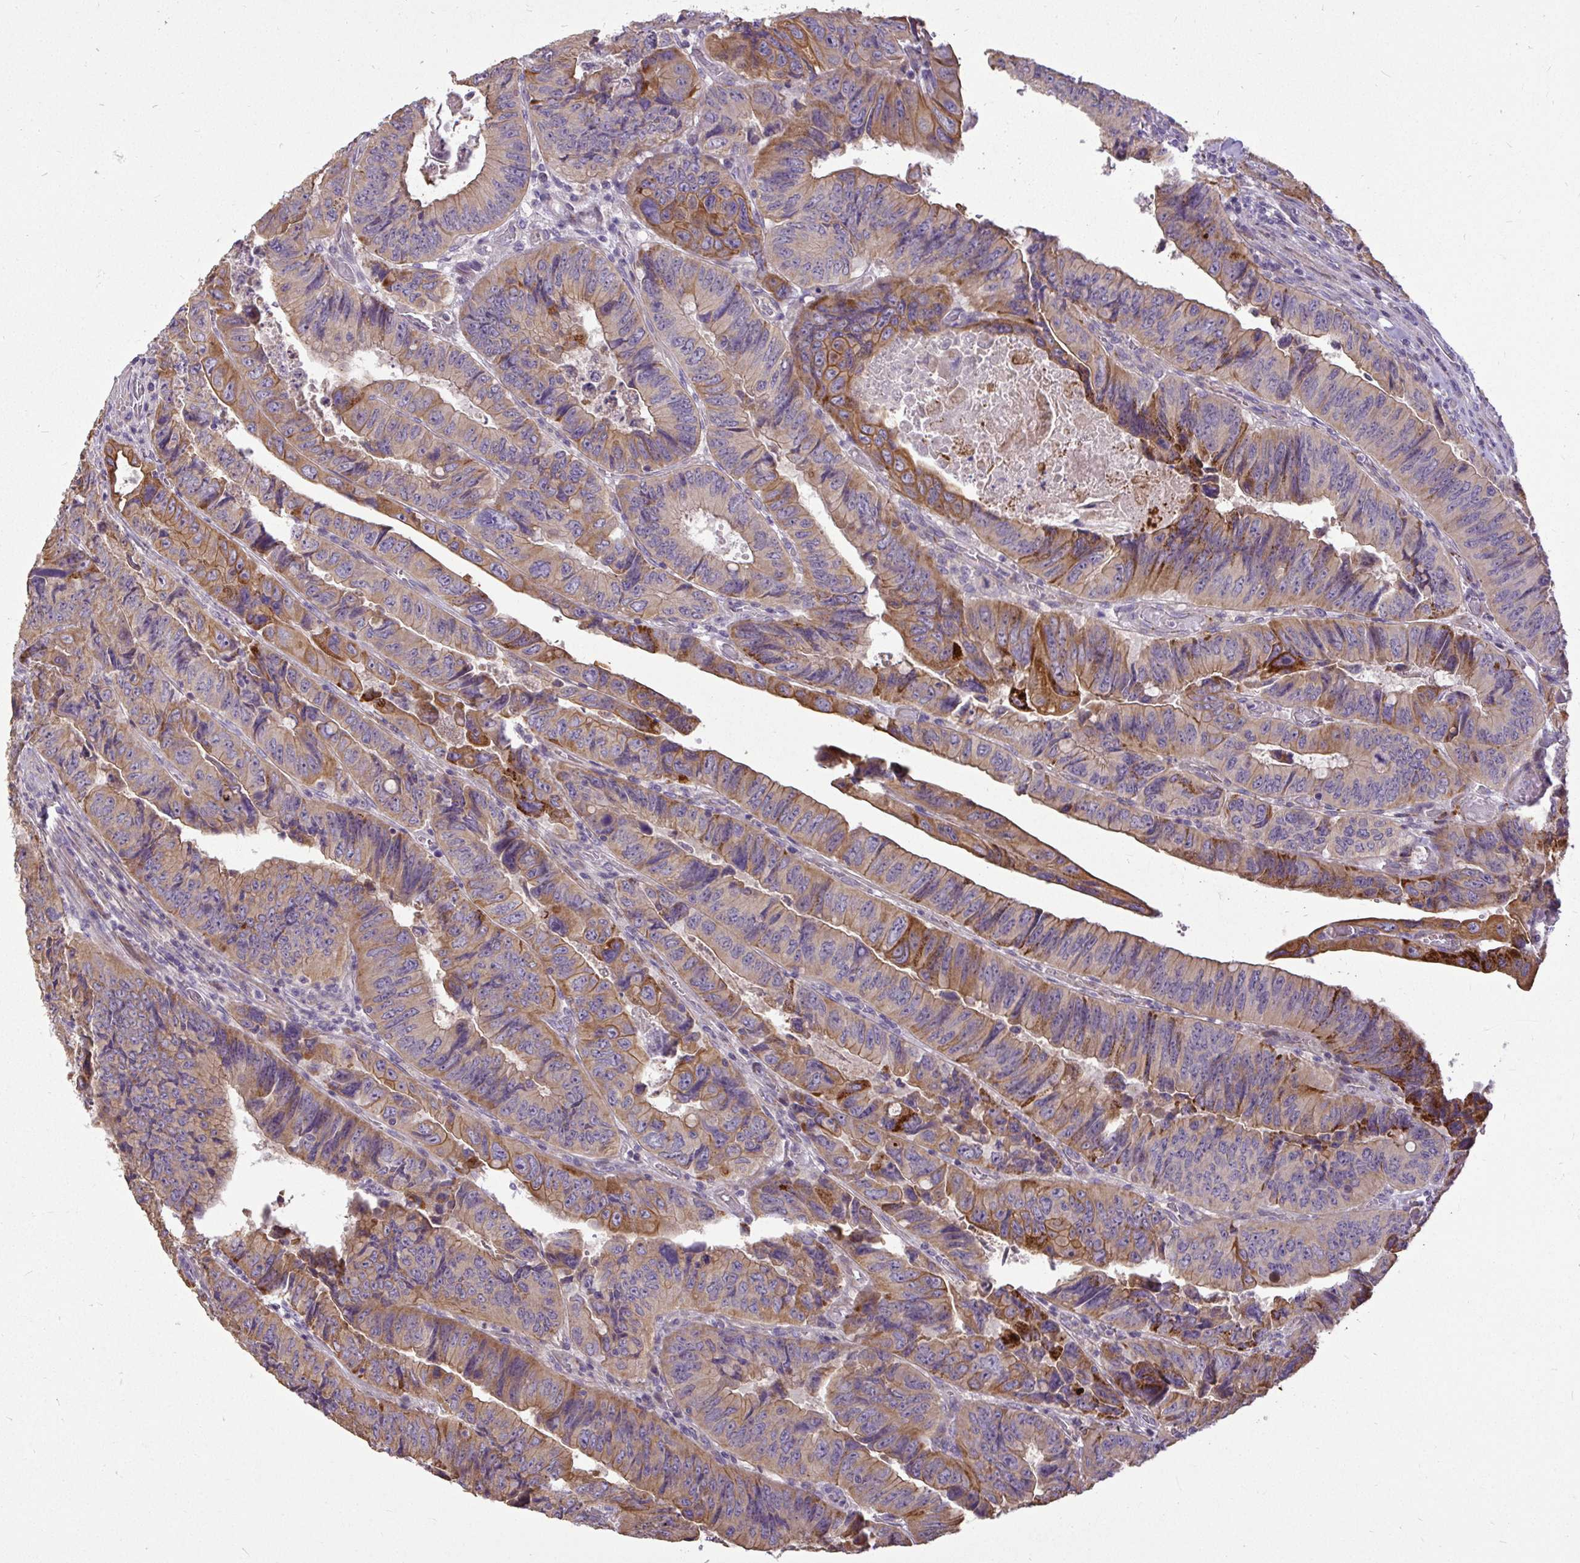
{"staining": {"intensity": "moderate", "quantity": ">75%", "location": "cytoplasmic/membranous"}, "tissue": "colorectal cancer", "cell_type": "Tumor cells", "image_type": "cancer", "snomed": [{"axis": "morphology", "description": "Adenocarcinoma, NOS"}, {"axis": "topography", "description": "Colon"}], "caption": "Colorectal adenocarcinoma stained for a protein demonstrates moderate cytoplasmic/membranous positivity in tumor cells. Nuclei are stained in blue.", "gene": "STRIP1", "patient": {"sex": "female", "age": 84}}